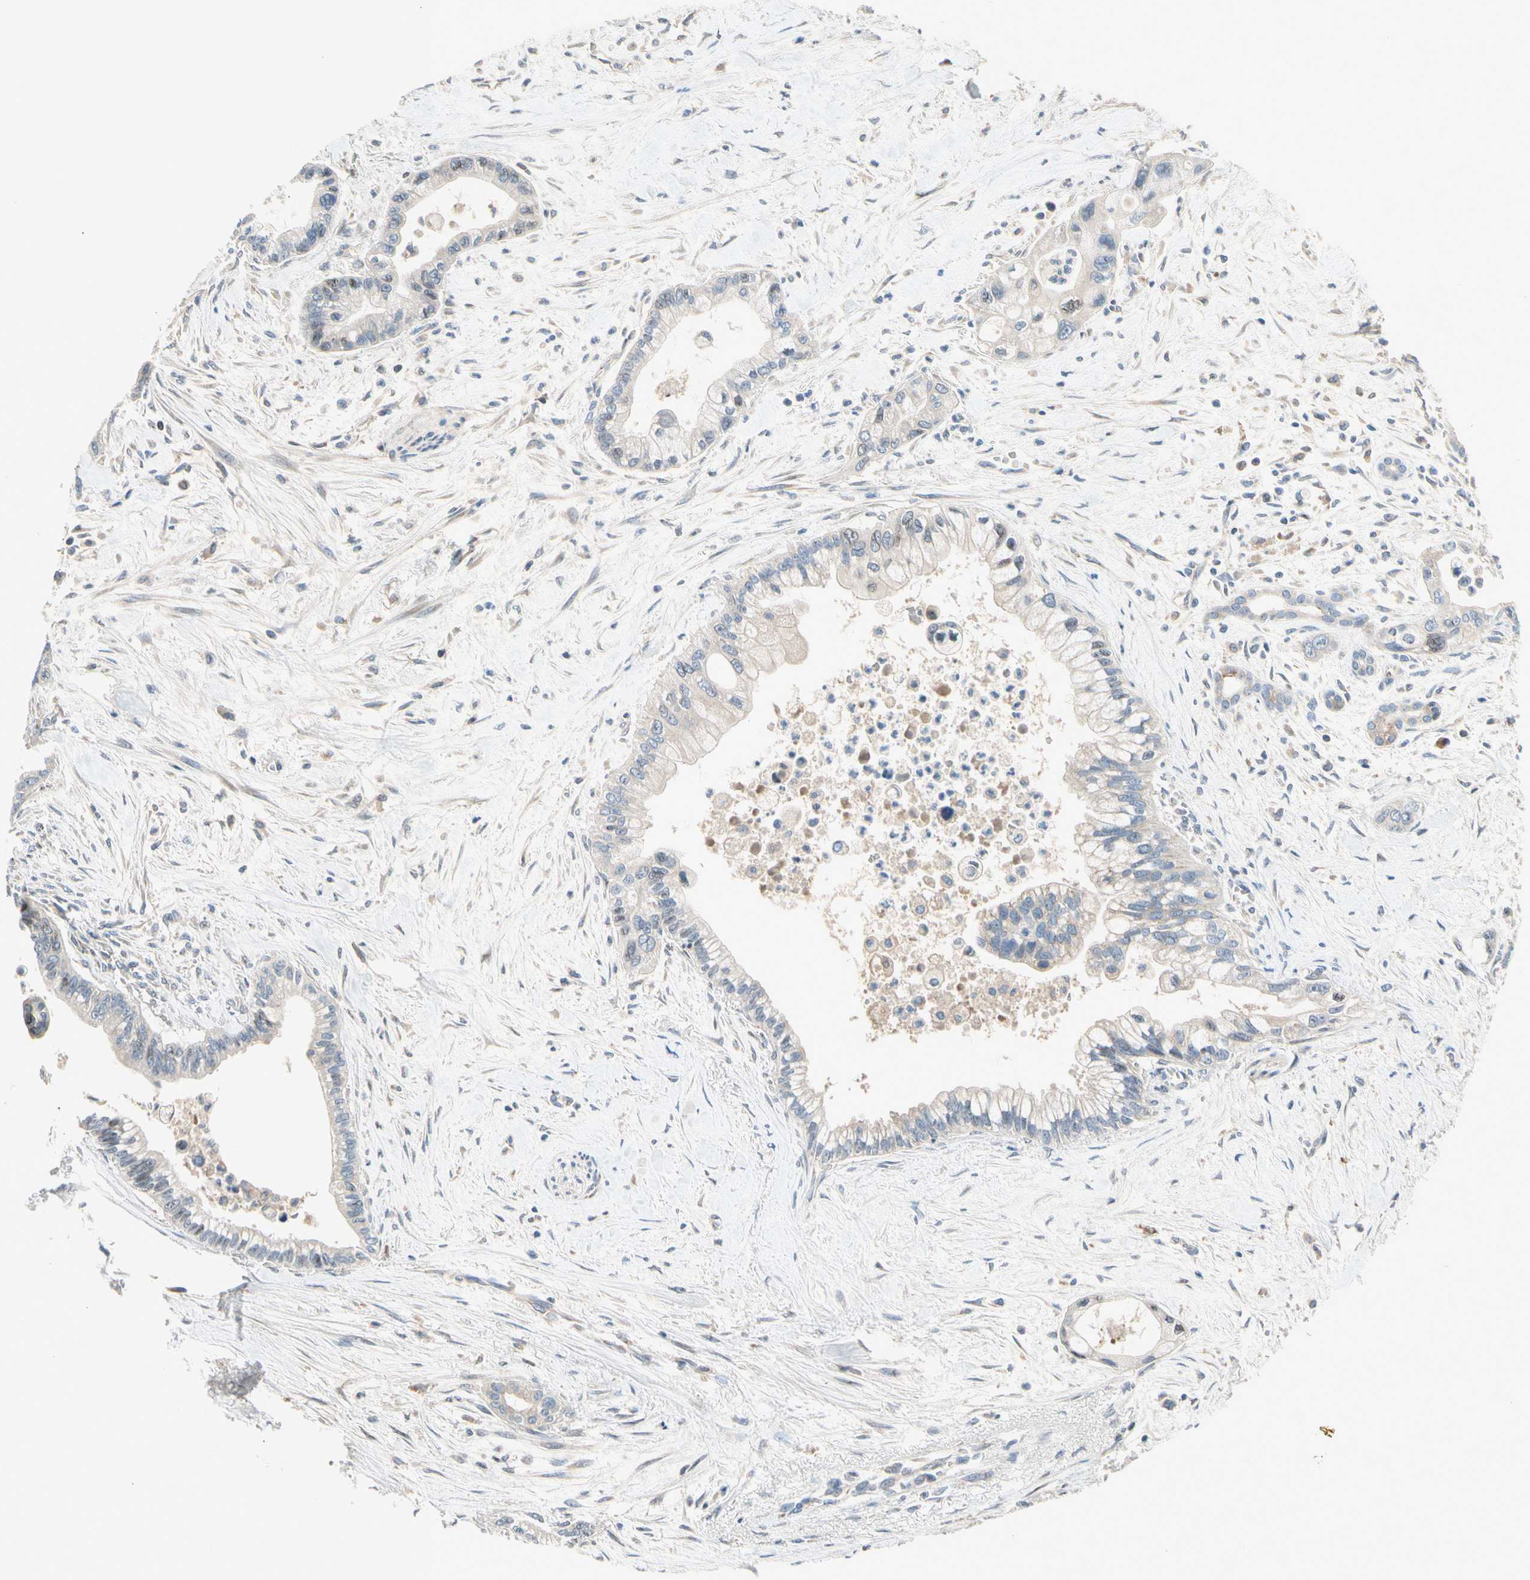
{"staining": {"intensity": "negative", "quantity": "none", "location": "none"}, "tissue": "pancreatic cancer", "cell_type": "Tumor cells", "image_type": "cancer", "snomed": [{"axis": "morphology", "description": "Adenocarcinoma, NOS"}, {"axis": "topography", "description": "Pancreas"}], "caption": "DAB (3,3'-diaminobenzidine) immunohistochemical staining of human pancreatic adenocarcinoma exhibits no significant expression in tumor cells.", "gene": "NPHP3", "patient": {"sex": "male", "age": 70}}